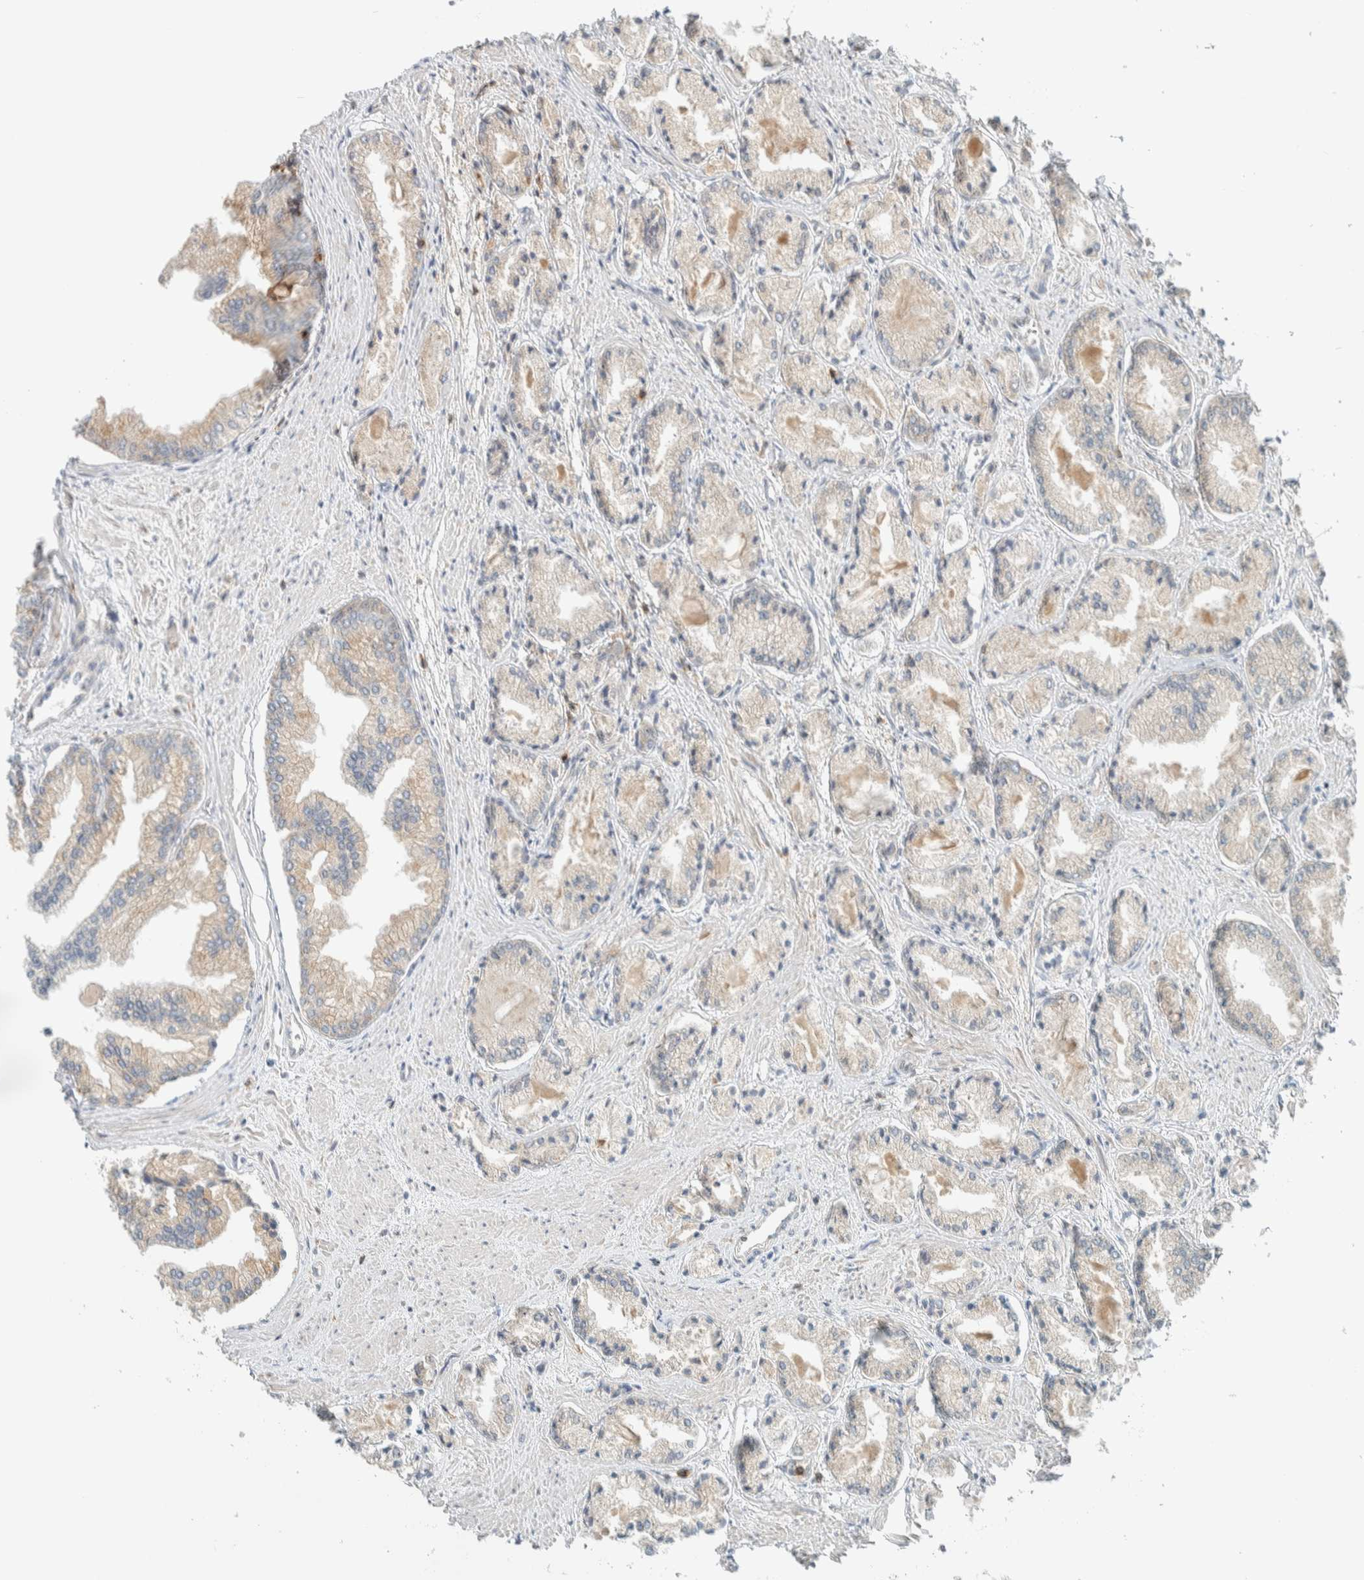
{"staining": {"intensity": "weak", "quantity": "<25%", "location": "cytoplasmic/membranous"}, "tissue": "prostate cancer", "cell_type": "Tumor cells", "image_type": "cancer", "snomed": [{"axis": "morphology", "description": "Adenocarcinoma, Low grade"}, {"axis": "topography", "description": "Prostate"}], "caption": "Protein analysis of prostate low-grade adenocarcinoma shows no significant staining in tumor cells. (DAB (3,3'-diaminobenzidine) immunohistochemistry (IHC) visualized using brightfield microscopy, high magnification).", "gene": "CCDC57", "patient": {"sex": "male", "age": 52}}